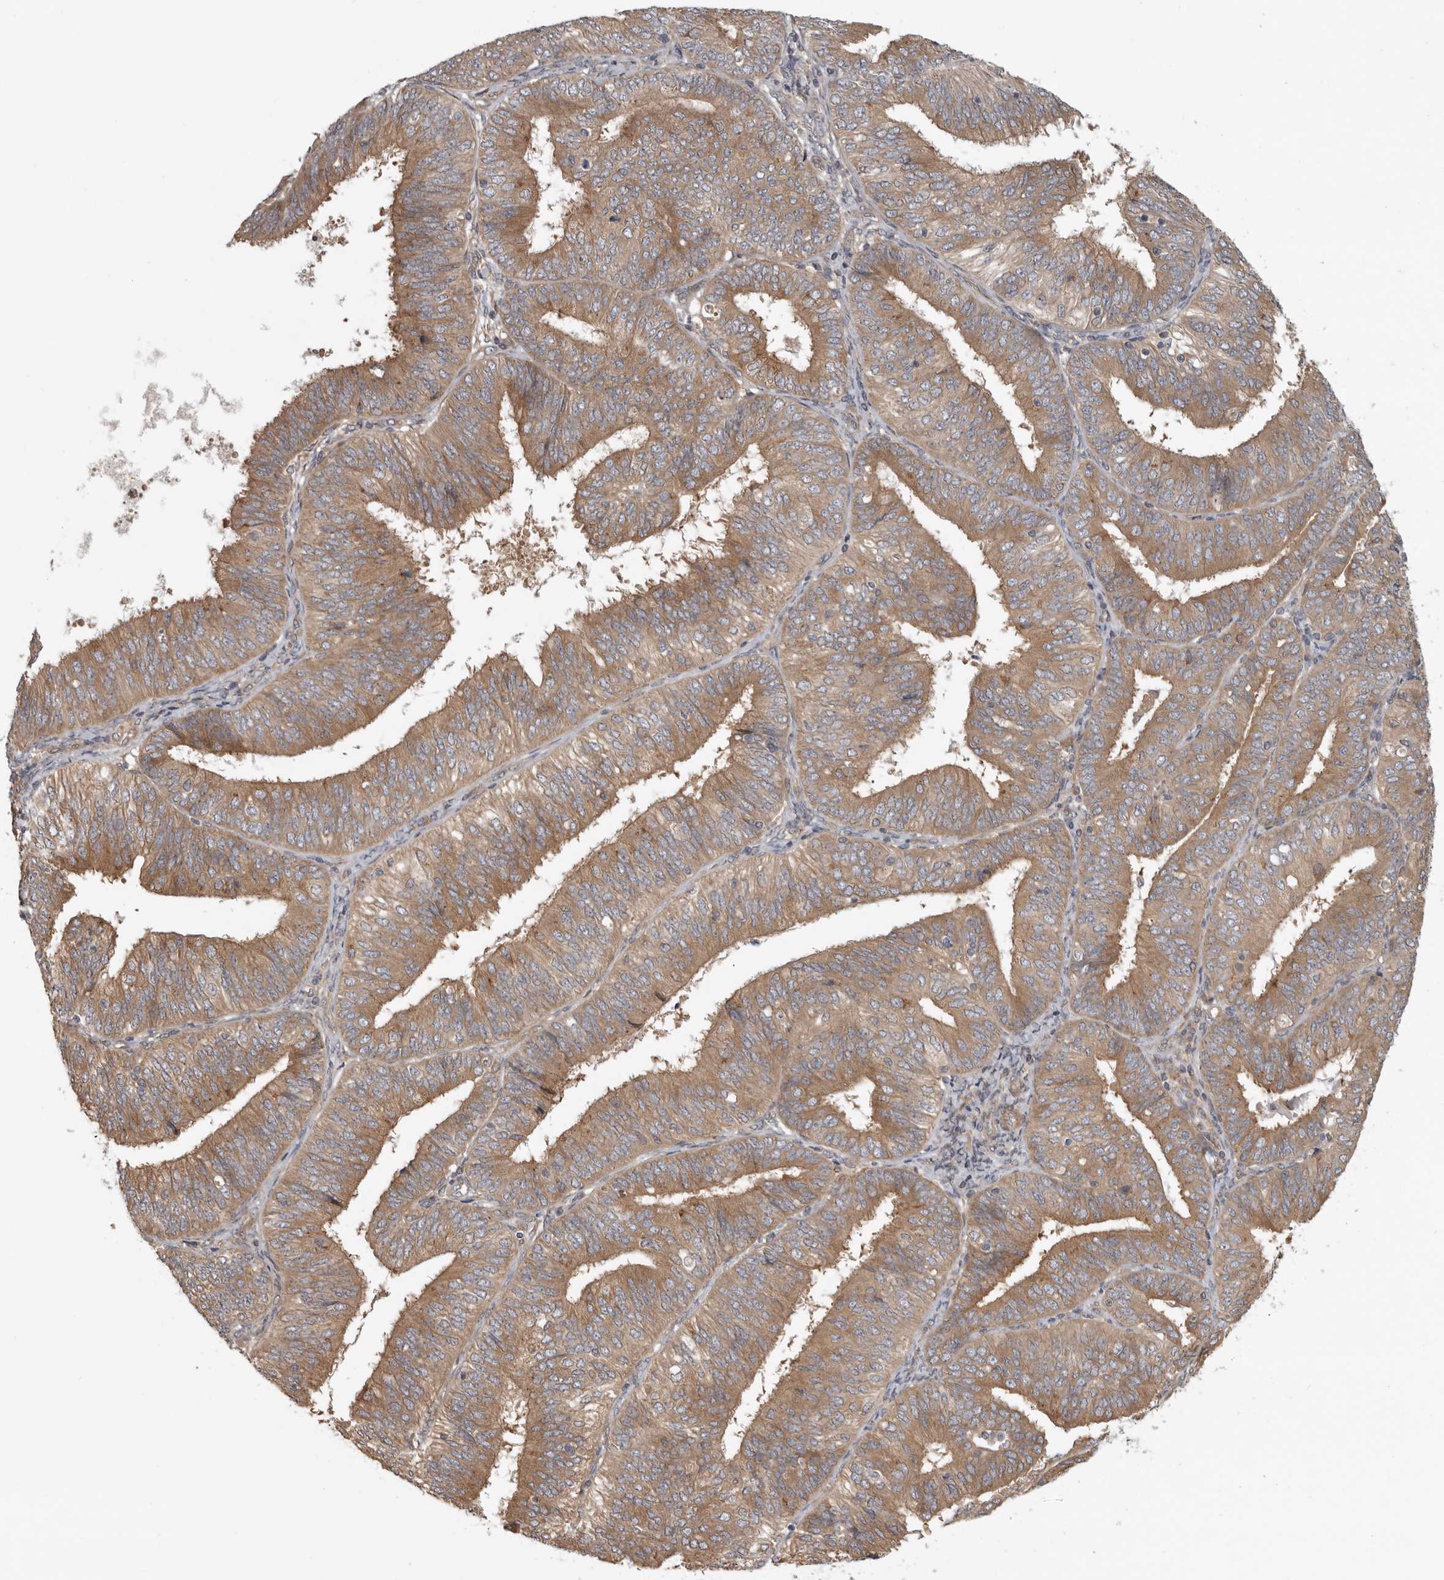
{"staining": {"intensity": "moderate", "quantity": ">75%", "location": "cytoplasmic/membranous"}, "tissue": "endometrial cancer", "cell_type": "Tumor cells", "image_type": "cancer", "snomed": [{"axis": "morphology", "description": "Adenocarcinoma, NOS"}, {"axis": "topography", "description": "Endometrium"}], "caption": "Brown immunohistochemical staining in endometrial cancer (adenocarcinoma) reveals moderate cytoplasmic/membranous staining in about >75% of tumor cells. (DAB IHC, brown staining for protein, blue staining for nuclei).", "gene": "CUEDC1", "patient": {"sex": "female", "age": 58}}